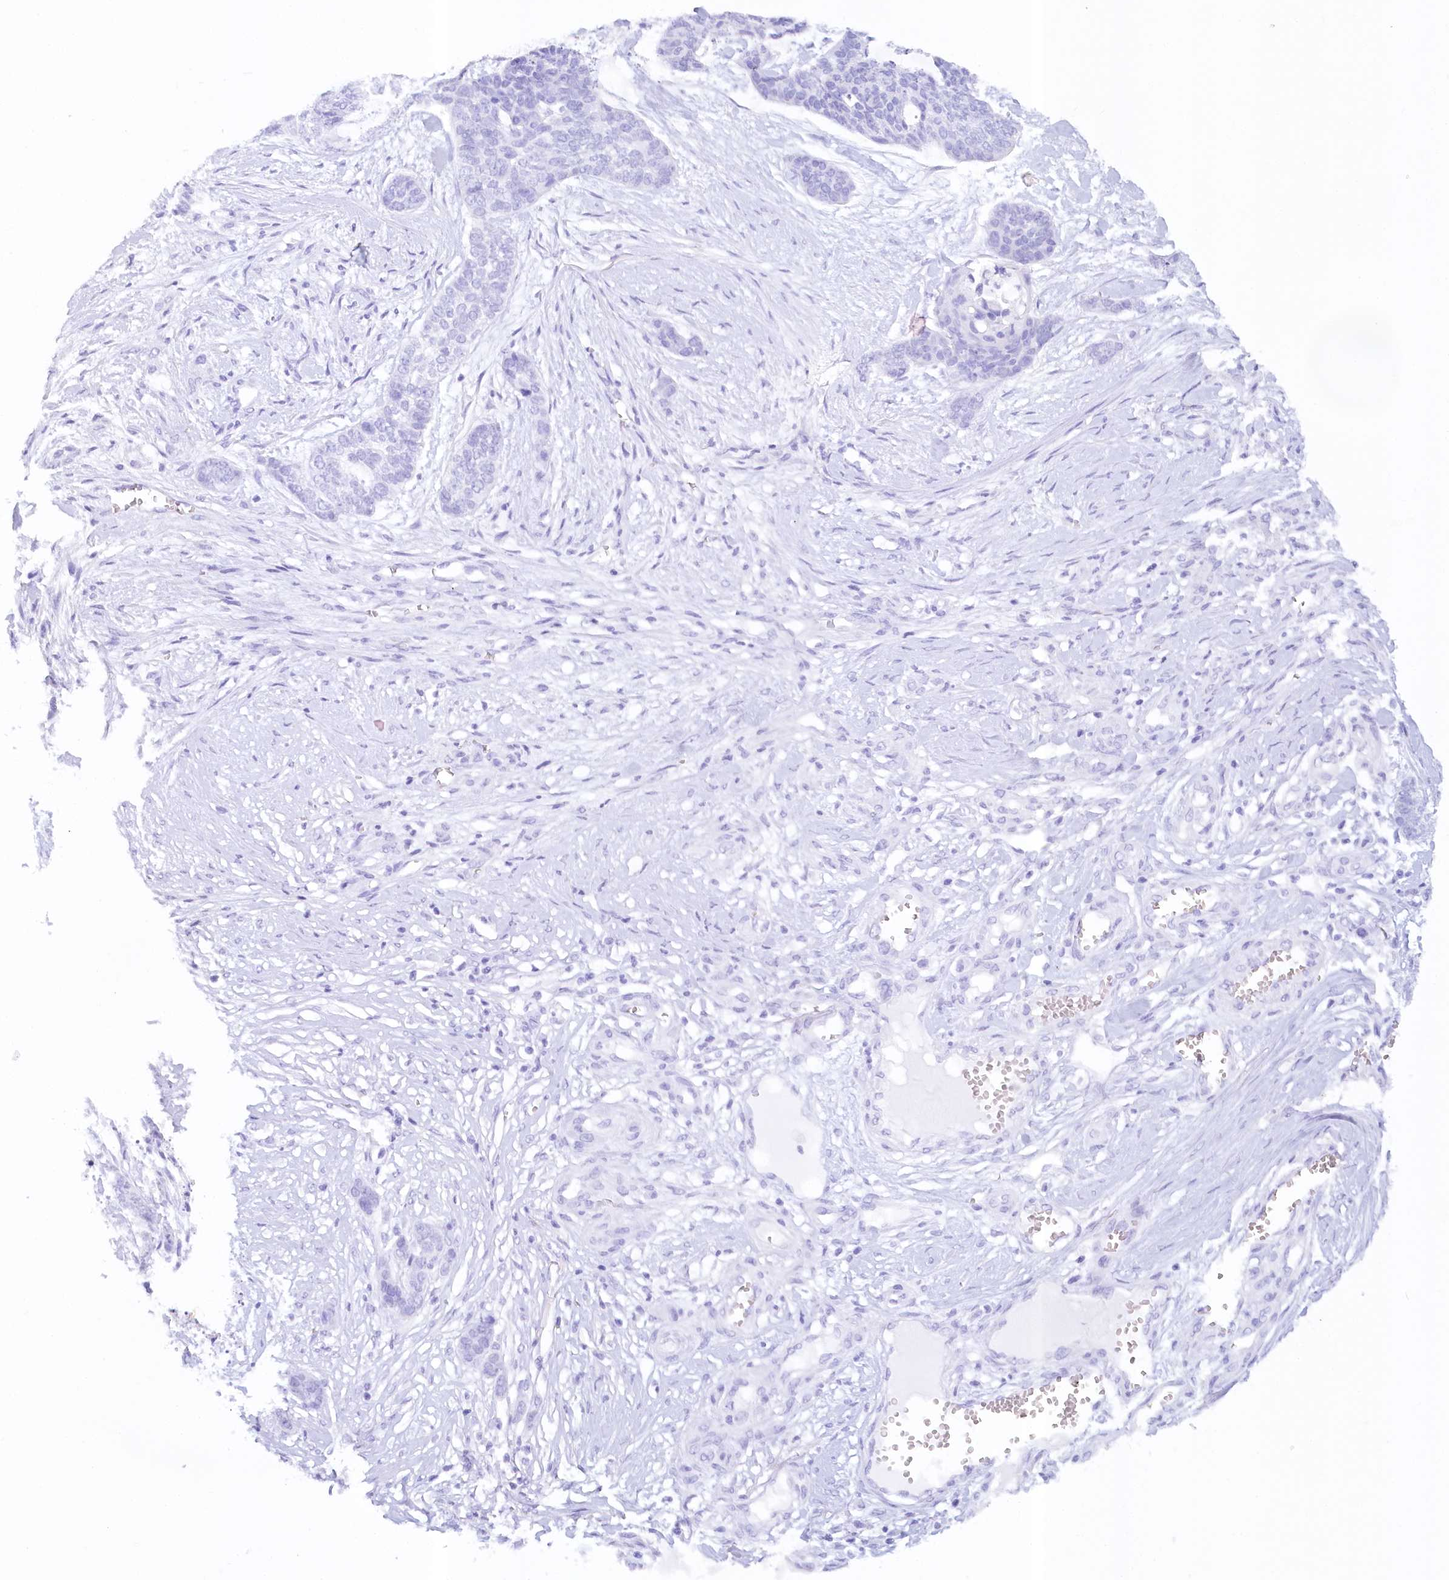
{"staining": {"intensity": "negative", "quantity": "none", "location": "none"}, "tissue": "skin cancer", "cell_type": "Tumor cells", "image_type": "cancer", "snomed": [{"axis": "morphology", "description": "Basal cell carcinoma"}, {"axis": "topography", "description": "Skin"}], "caption": "Tumor cells show no significant protein staining in skin basal cell carcinoma.", "gene": "PAIP2", "patient": {"sex": "female", "age": 64}}